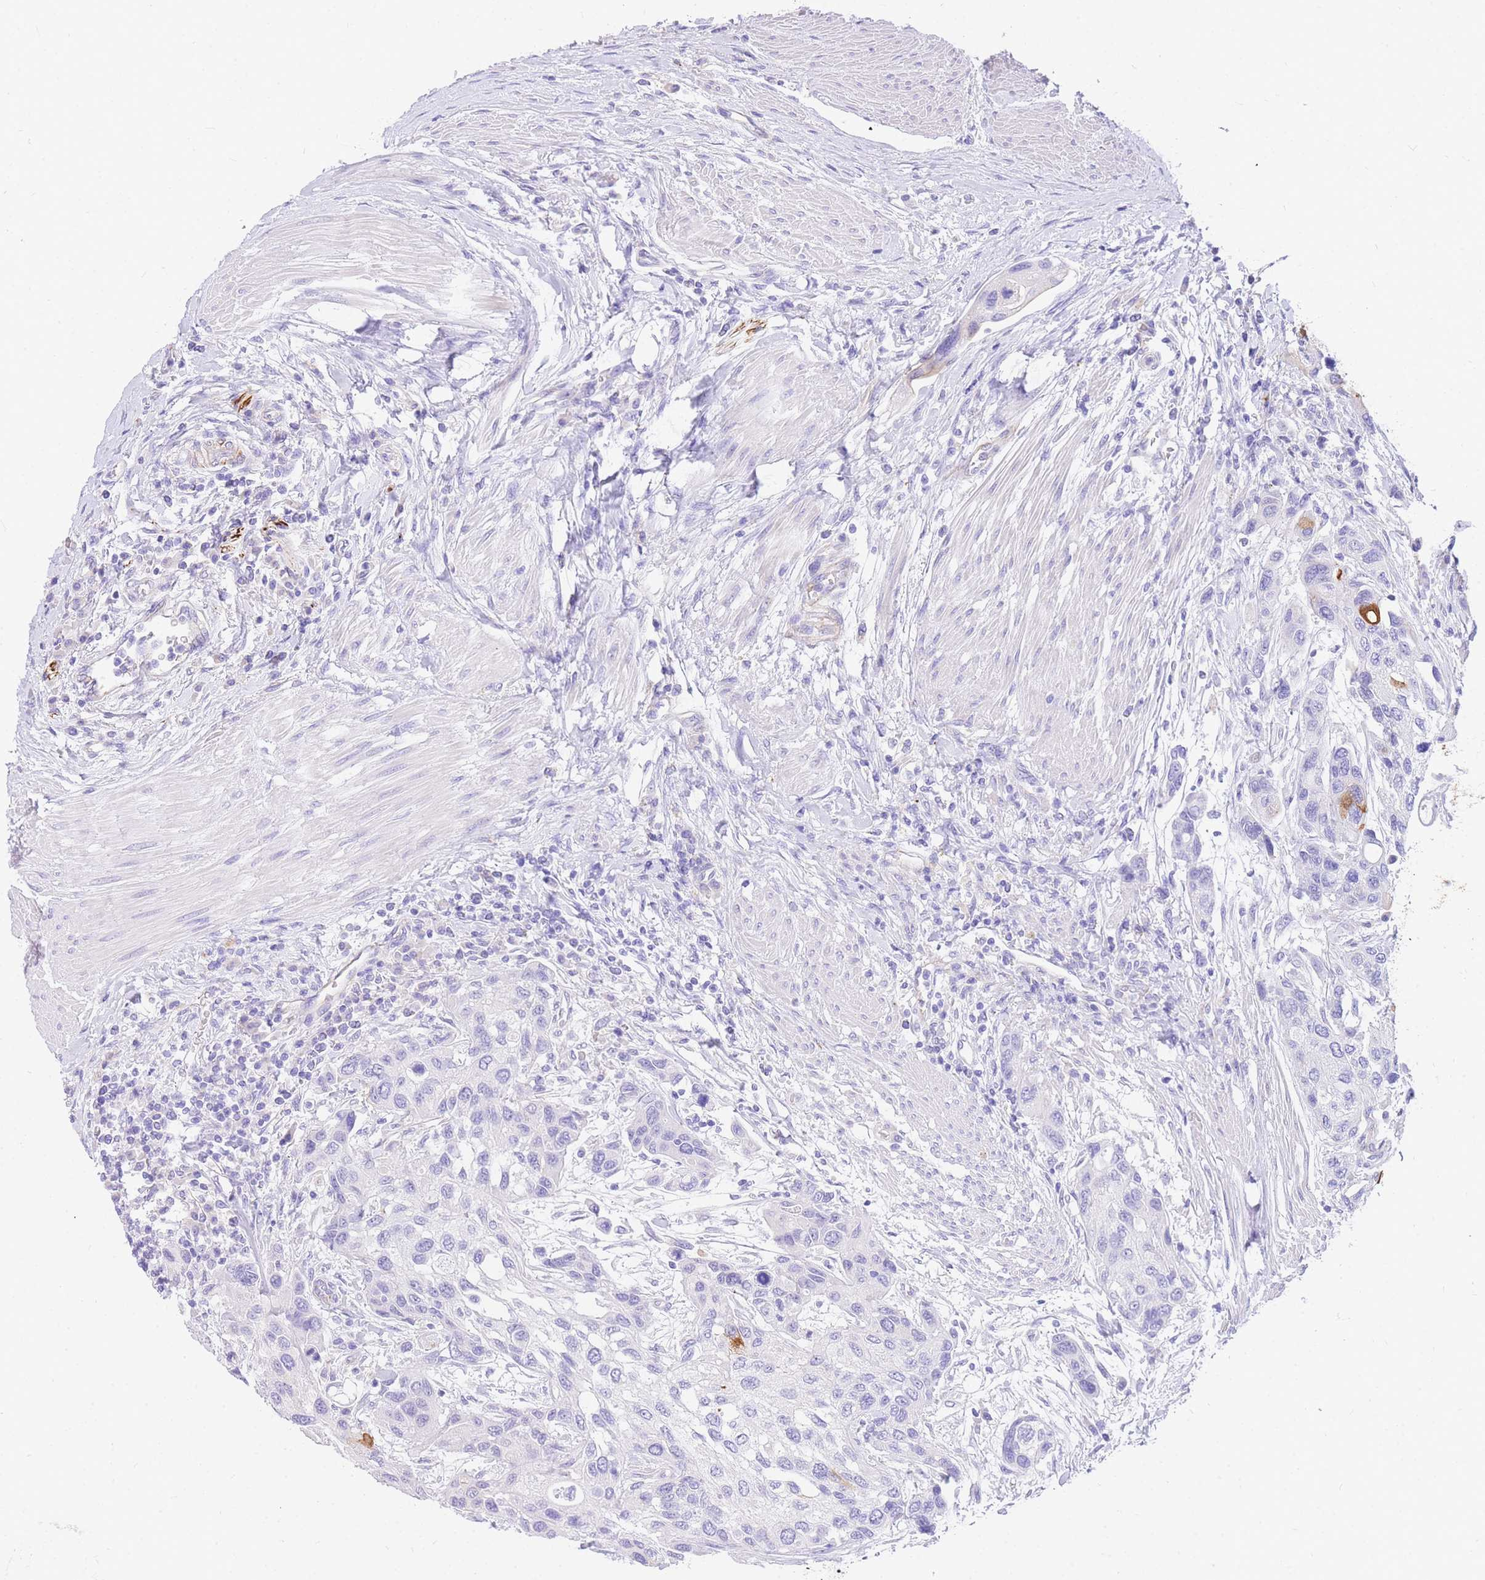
{"staining": {"intensity": "negative", "quantity": "none", "location": "none"}, "tissue": "urothelial cancer", "cell_type": "Tumor cells", "image_type": "cancer", "snomed": [{"axis": "morphology", "description": "Normal tissue, NOS"}, {"axis": "morphology", "description": "Urothelial carcinoma, High grade"}, {"axis": "topography", "description": "Vascular tissue"}, {"axis": "topography", "description": "Urinary bladder"}], "caption": "High magnification brightfield microscopy of high-grade urothelial carcinoma stained with DAB (3,3'-diaminobenzidine) (brown) and counterstained with hematoxylin (blue): tumor cells show no significant expression.", "gene": "UPK1A", "patient": {"sex": "female", "age": 56}}